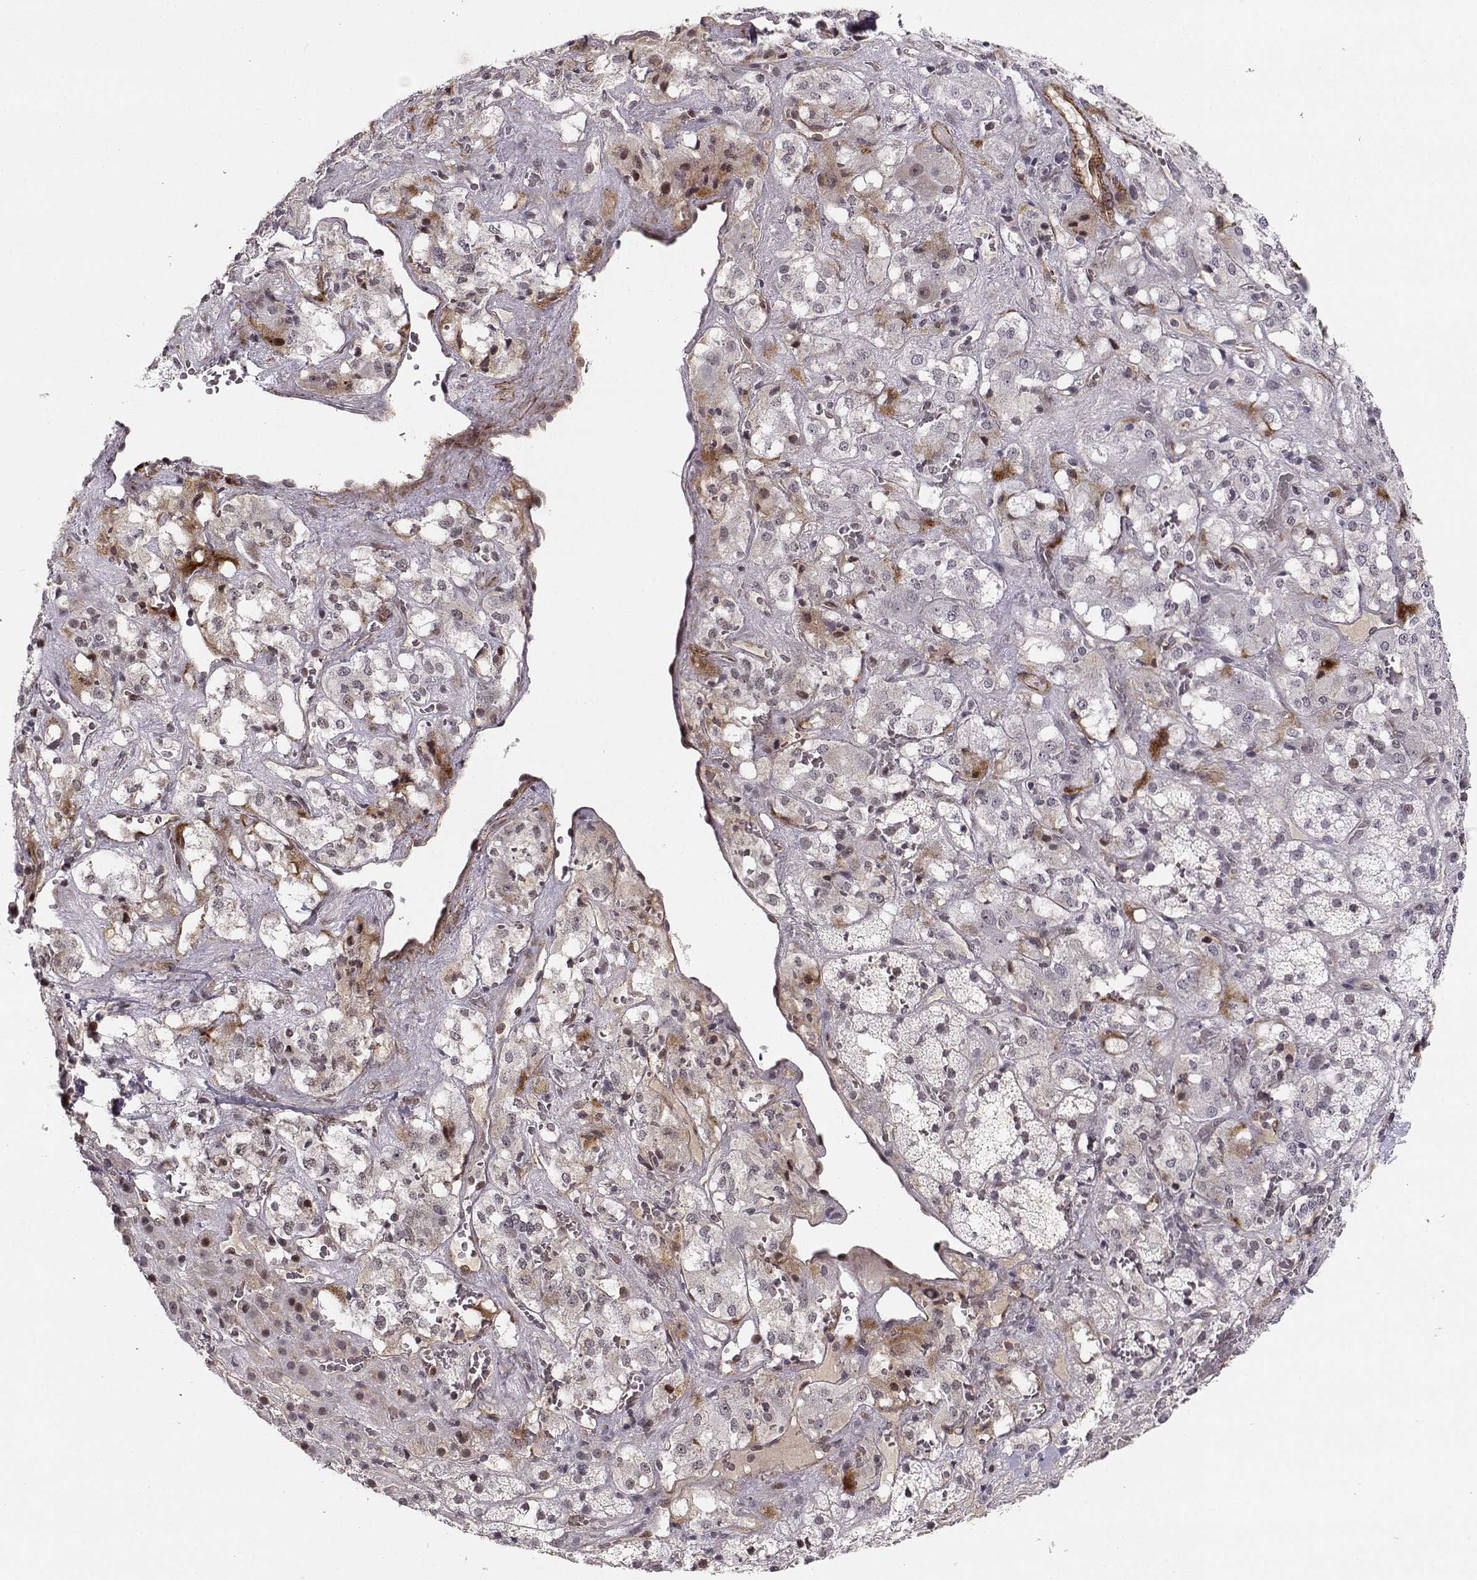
{"staining": {"intensity": "moderate", "quantity": "<25%", "location": "nuclear"}, "tissue": "adrenal gland", "cell_type": "Glandular cells", "image_type": "normal", "snomed": [{"axis": "morphology", "description": "Normal tissue, NOS"}, {"axis": "topography", "description": "Adrenal gland"}], "caption": "Immunohistochemistry photomicrograph of unremarkable adrenal gland: adrenal gland stained using immunohistochemistry displays low levels of moderate protein expression localized specifically in the nuclear of glandular cells, appearing as a nuclear brown color.", "gene": "CIR1", "patient": {"sex": "male", "age": 57}}